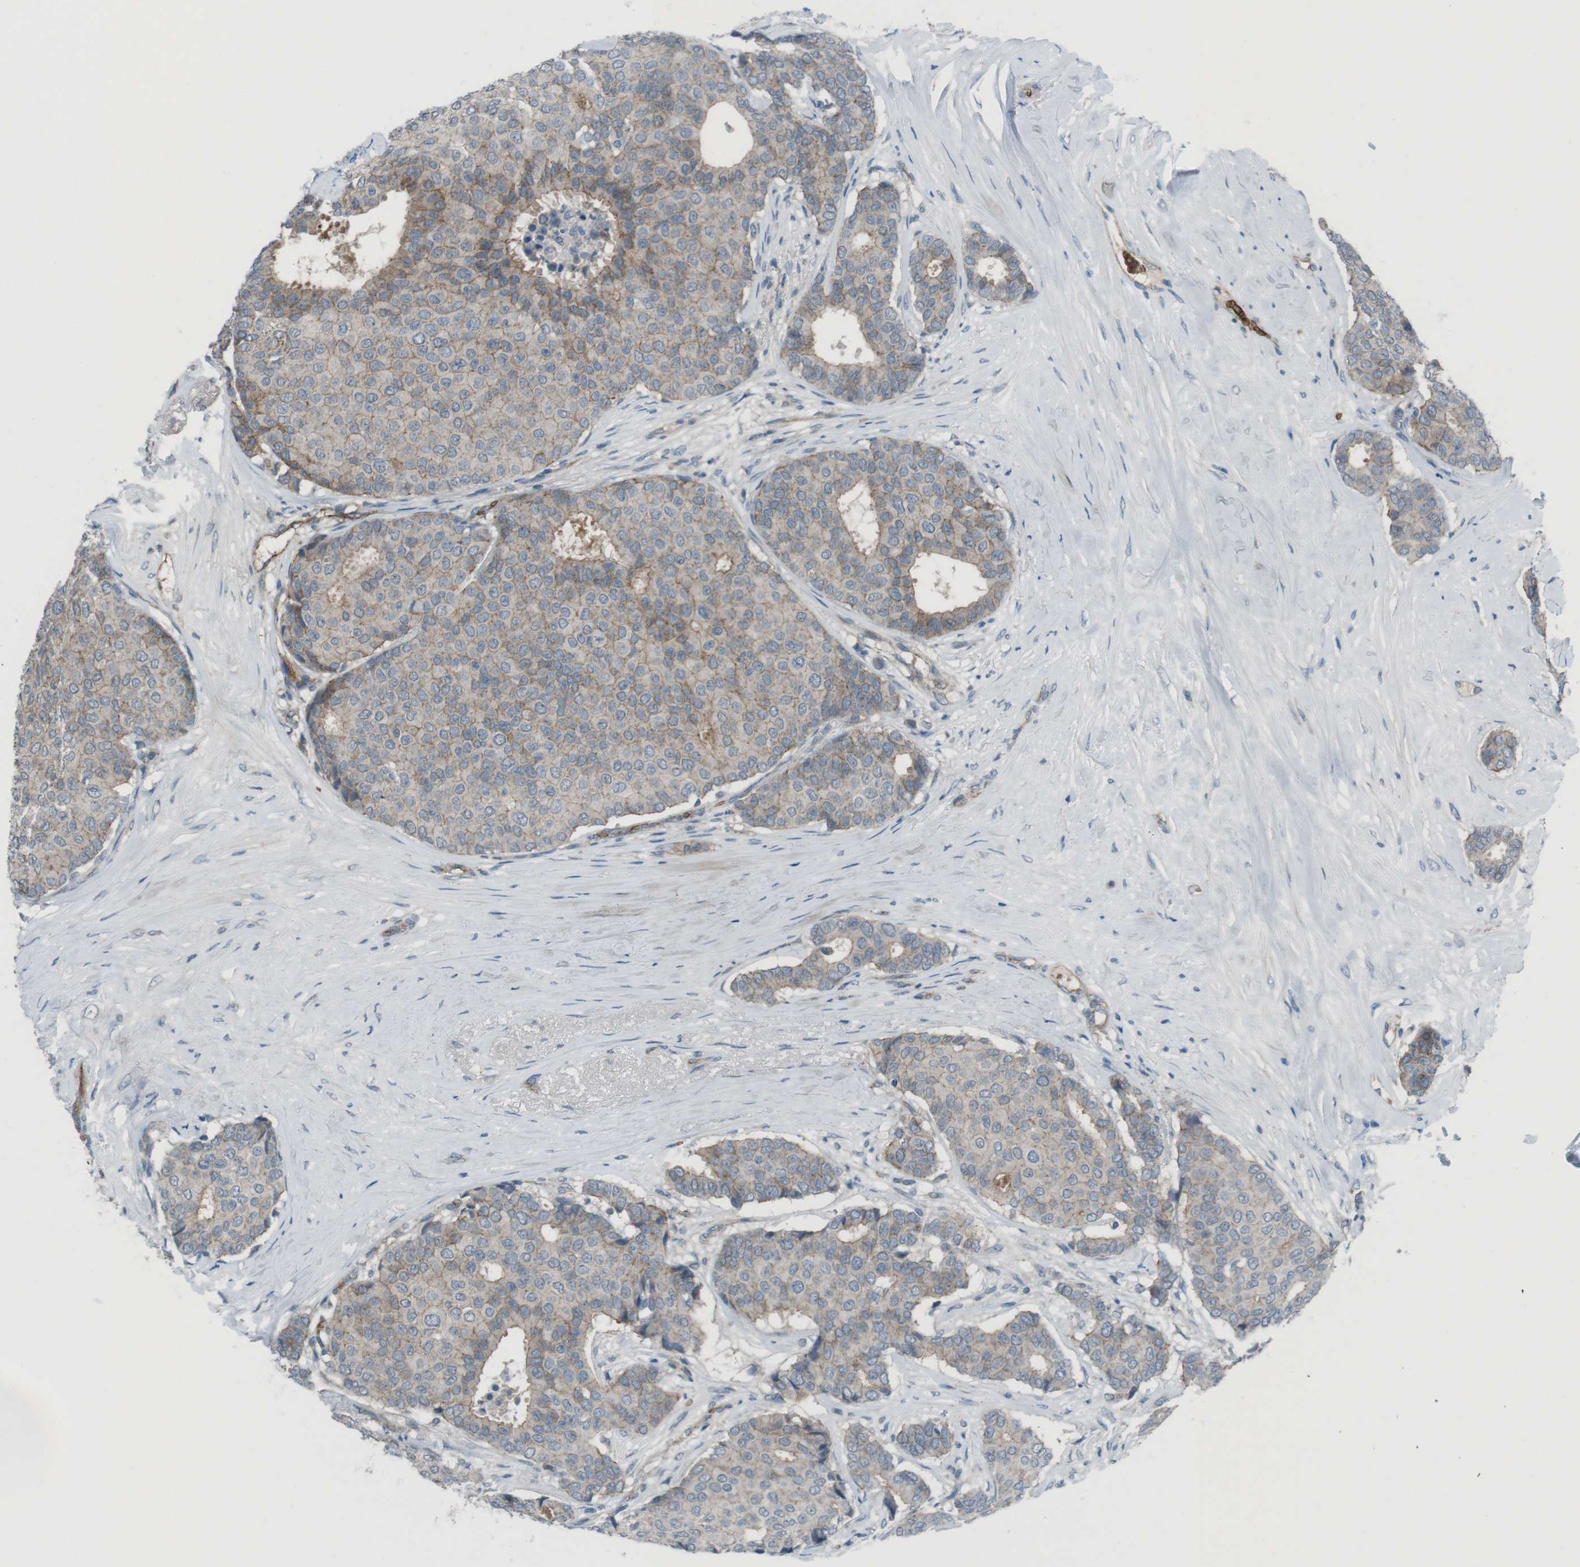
{"staining": {"intensity": "weak", "quantity": "25%-75%", "location": "cytoplasmic/membranous"}, "tissue": "breast cancer", "cell_type": "Tumor cells", "image_type": "cancer", "snomed": [{"axis": "morphology", "description": "Duct carcinoma"}, {"axis": "topography", "description": "Breast"}], "caption": "Tumor cells exhibit low levels of weak cytoplasmic/membranous expression in about 25%-75% of cells in human breast cancer.", "gene": "SPTA1", "patient": {"sex": "female", "age": 75}}